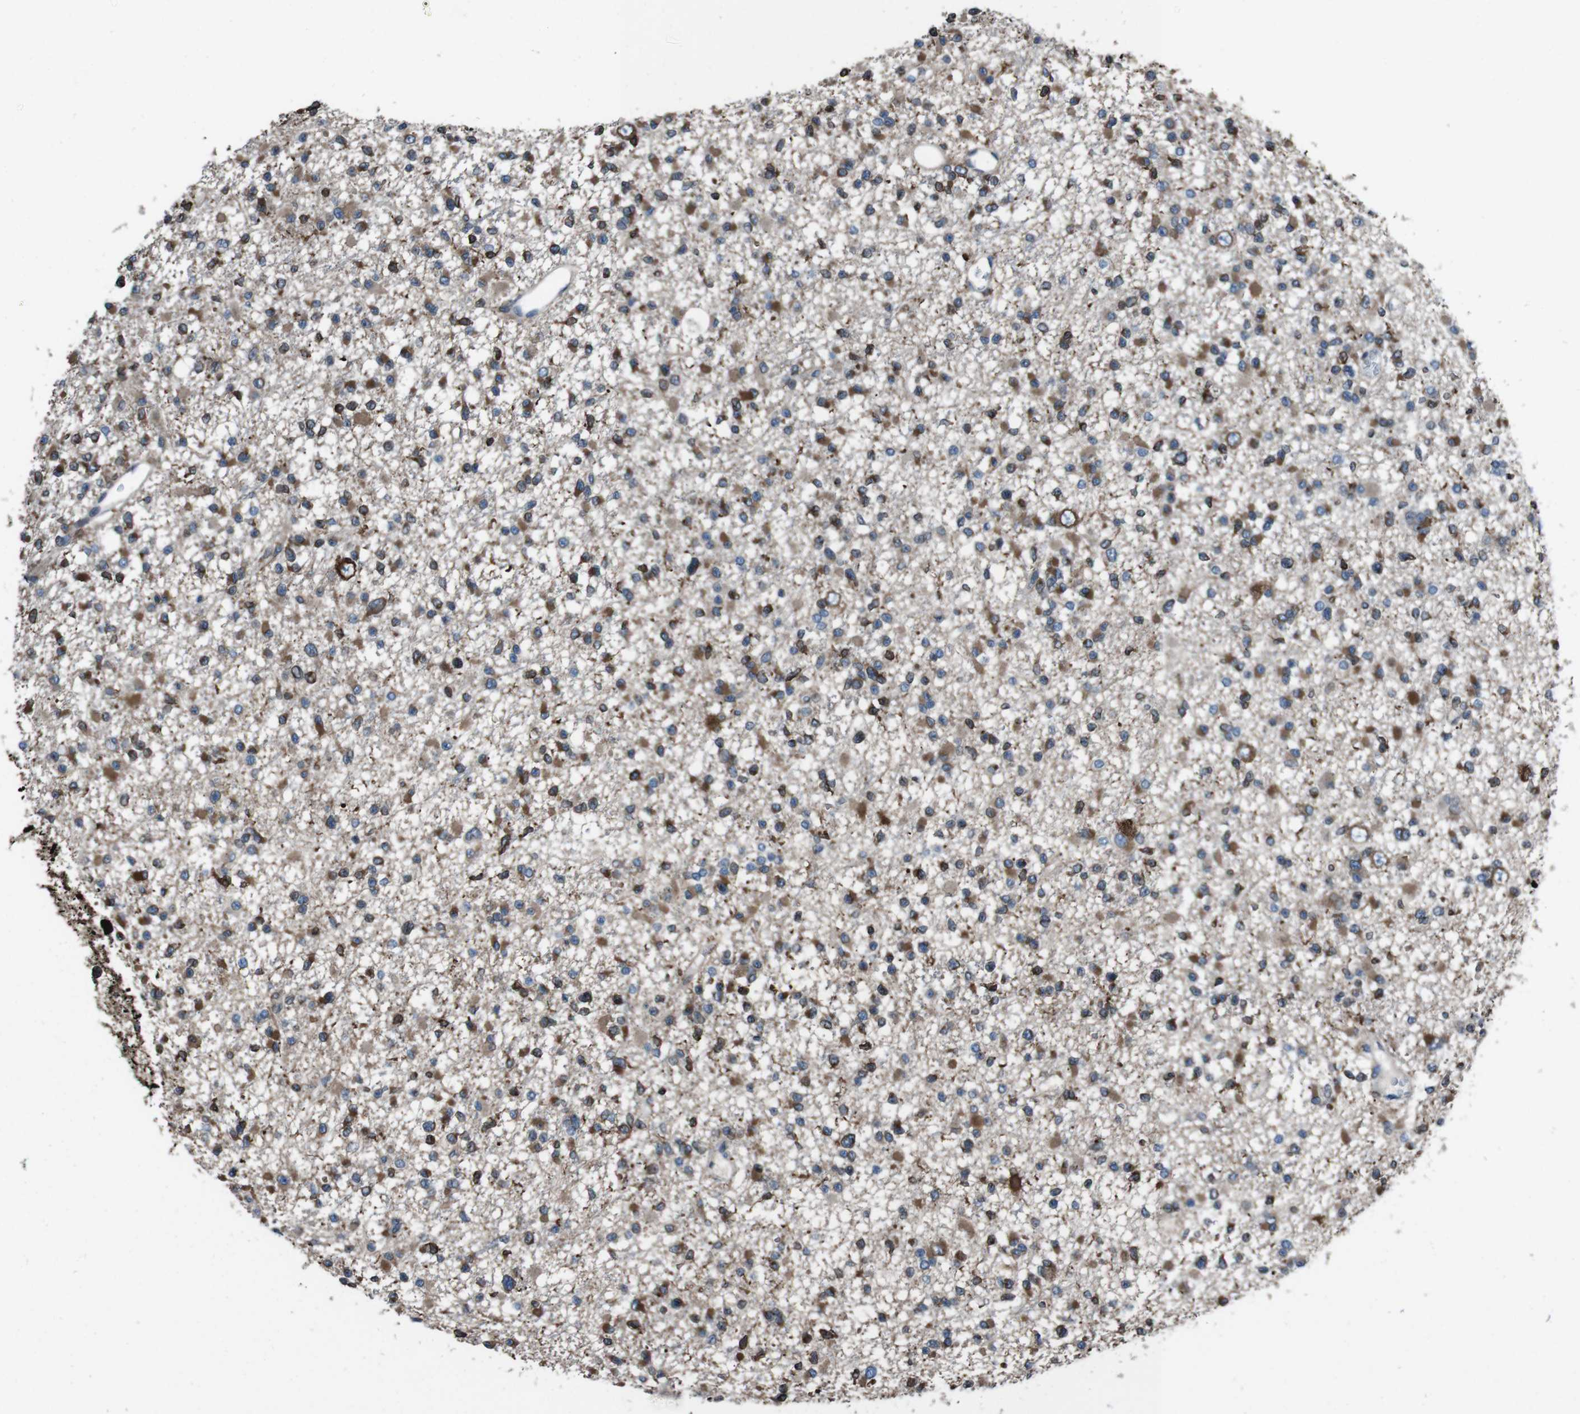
{"staining": {"intensity": "moderate", "quantity": "25%-75%", "location": "cytoplasmic/membranous"}, "tissue": "glioma", "cell_type": "Tumor cells", "image_type": "cancer", "snomed": [{"axis": "morphology", "description": "Glioma, malignant, Low grade"}, {"axis": "topography", "description": "Brain"}], "caption": "Immunohistochemistry photomicrograph of human glioma stained for a protein (brown), which displays medium levels of moderate cytoplasmic/membranous positivity in approximately 25%-75% of tumor cells.", "gene": "APMAP", "patient": {"sex": "female", "age": 22}}